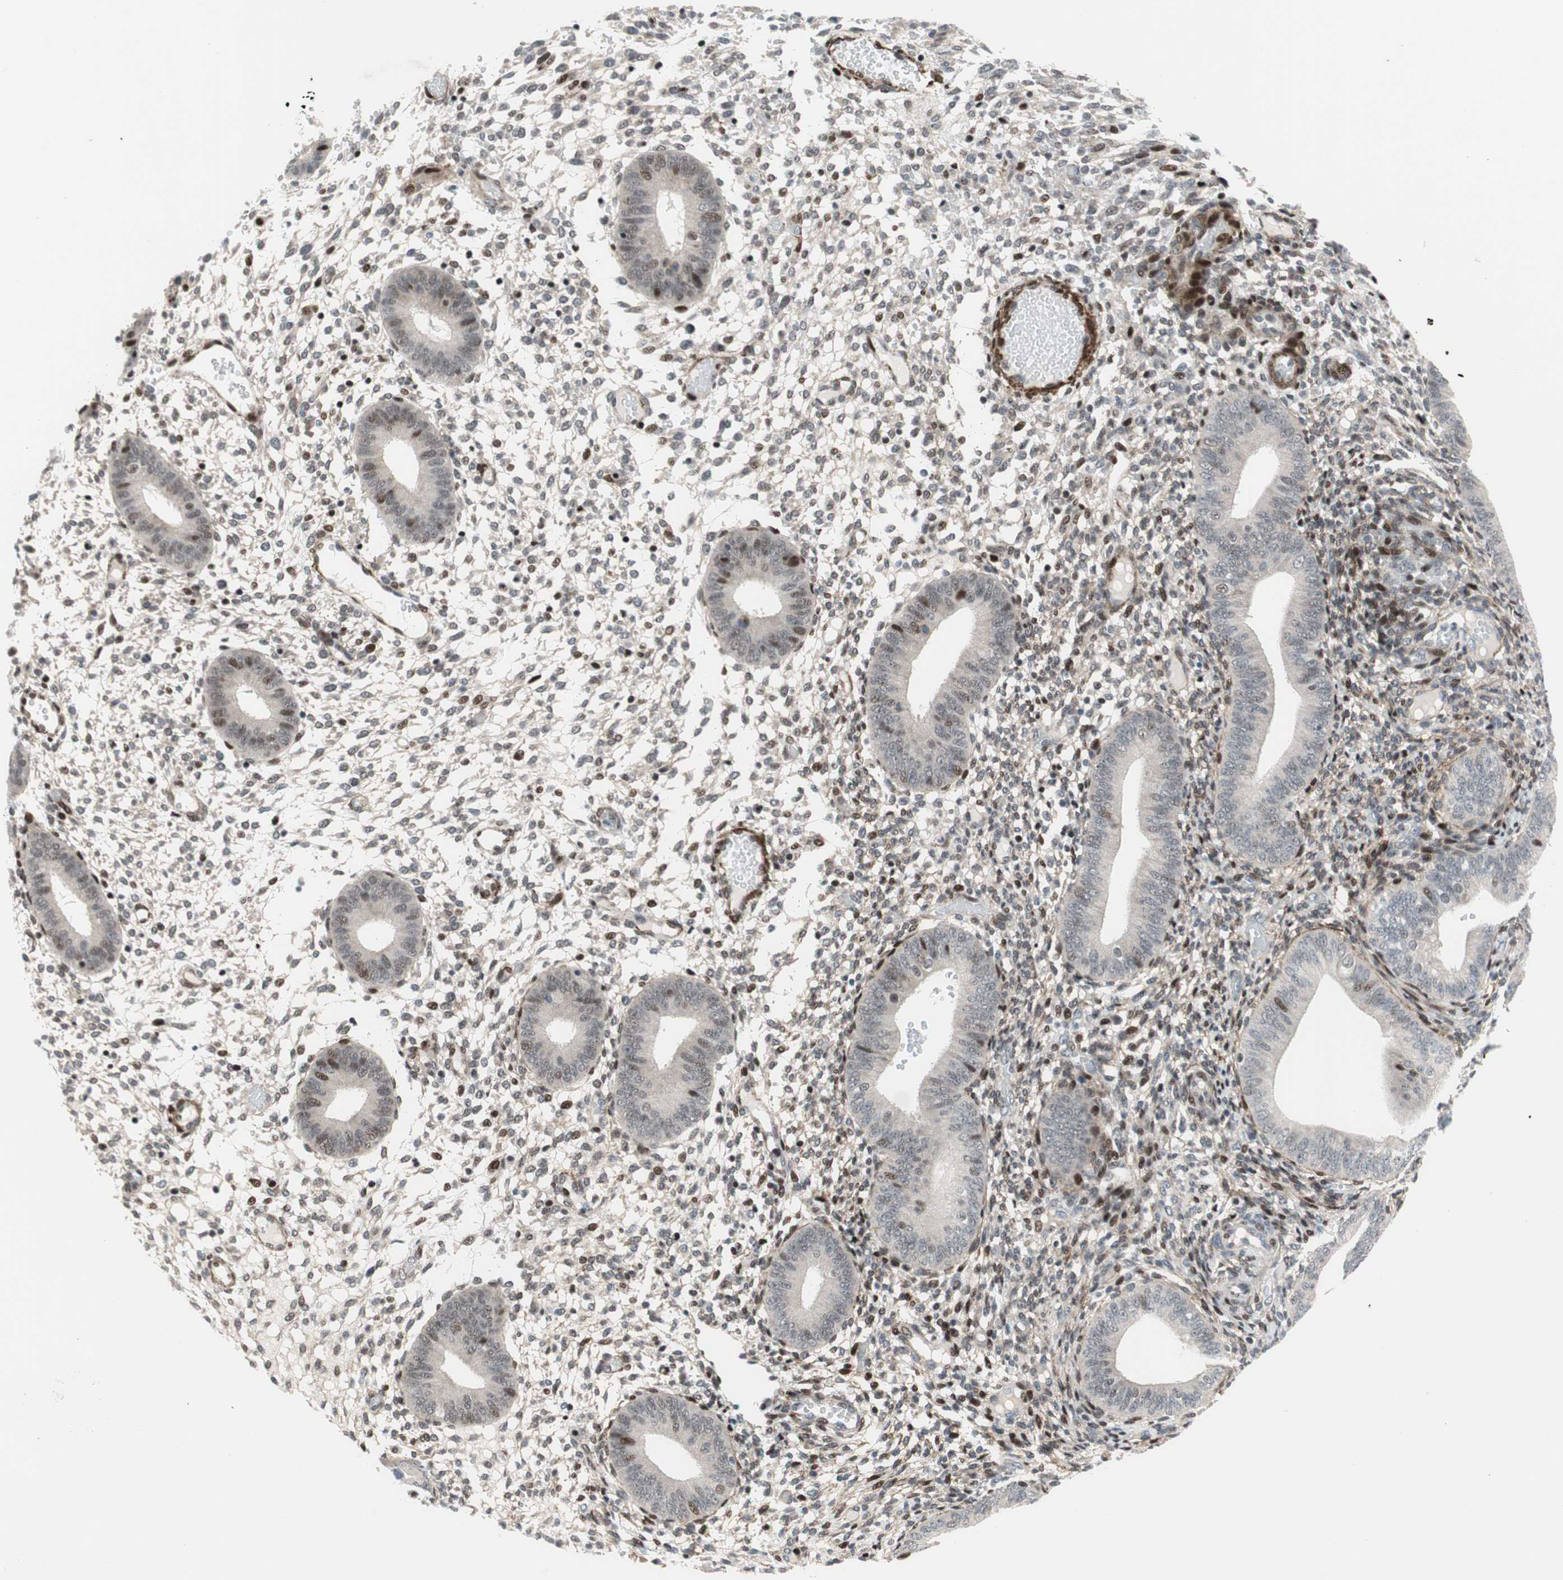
{"staining": {"intensity": "moderate", "quantity": "25%-75%", "location": "nuclear"}, "tissue": "endometrium", "cell_type": "Cells in endometrial stroma", "image_type": "normal", "snomed": [{"axis": "morphology", "description": "Normal tissue, NOS"}, {"axis": "topography", "description": "Endometrium"}], "caption": "An immunohistochemistry histopathology image of benign tissue is shown. Protein staining in brown labels moderate nuclear positivity in endometrium within cells in endometrial stroma. (Brightfield microscopy of DAB IHC at high magnification).", "gene": "FBXO44", "patient": {"sex": "female", "age": 42}}